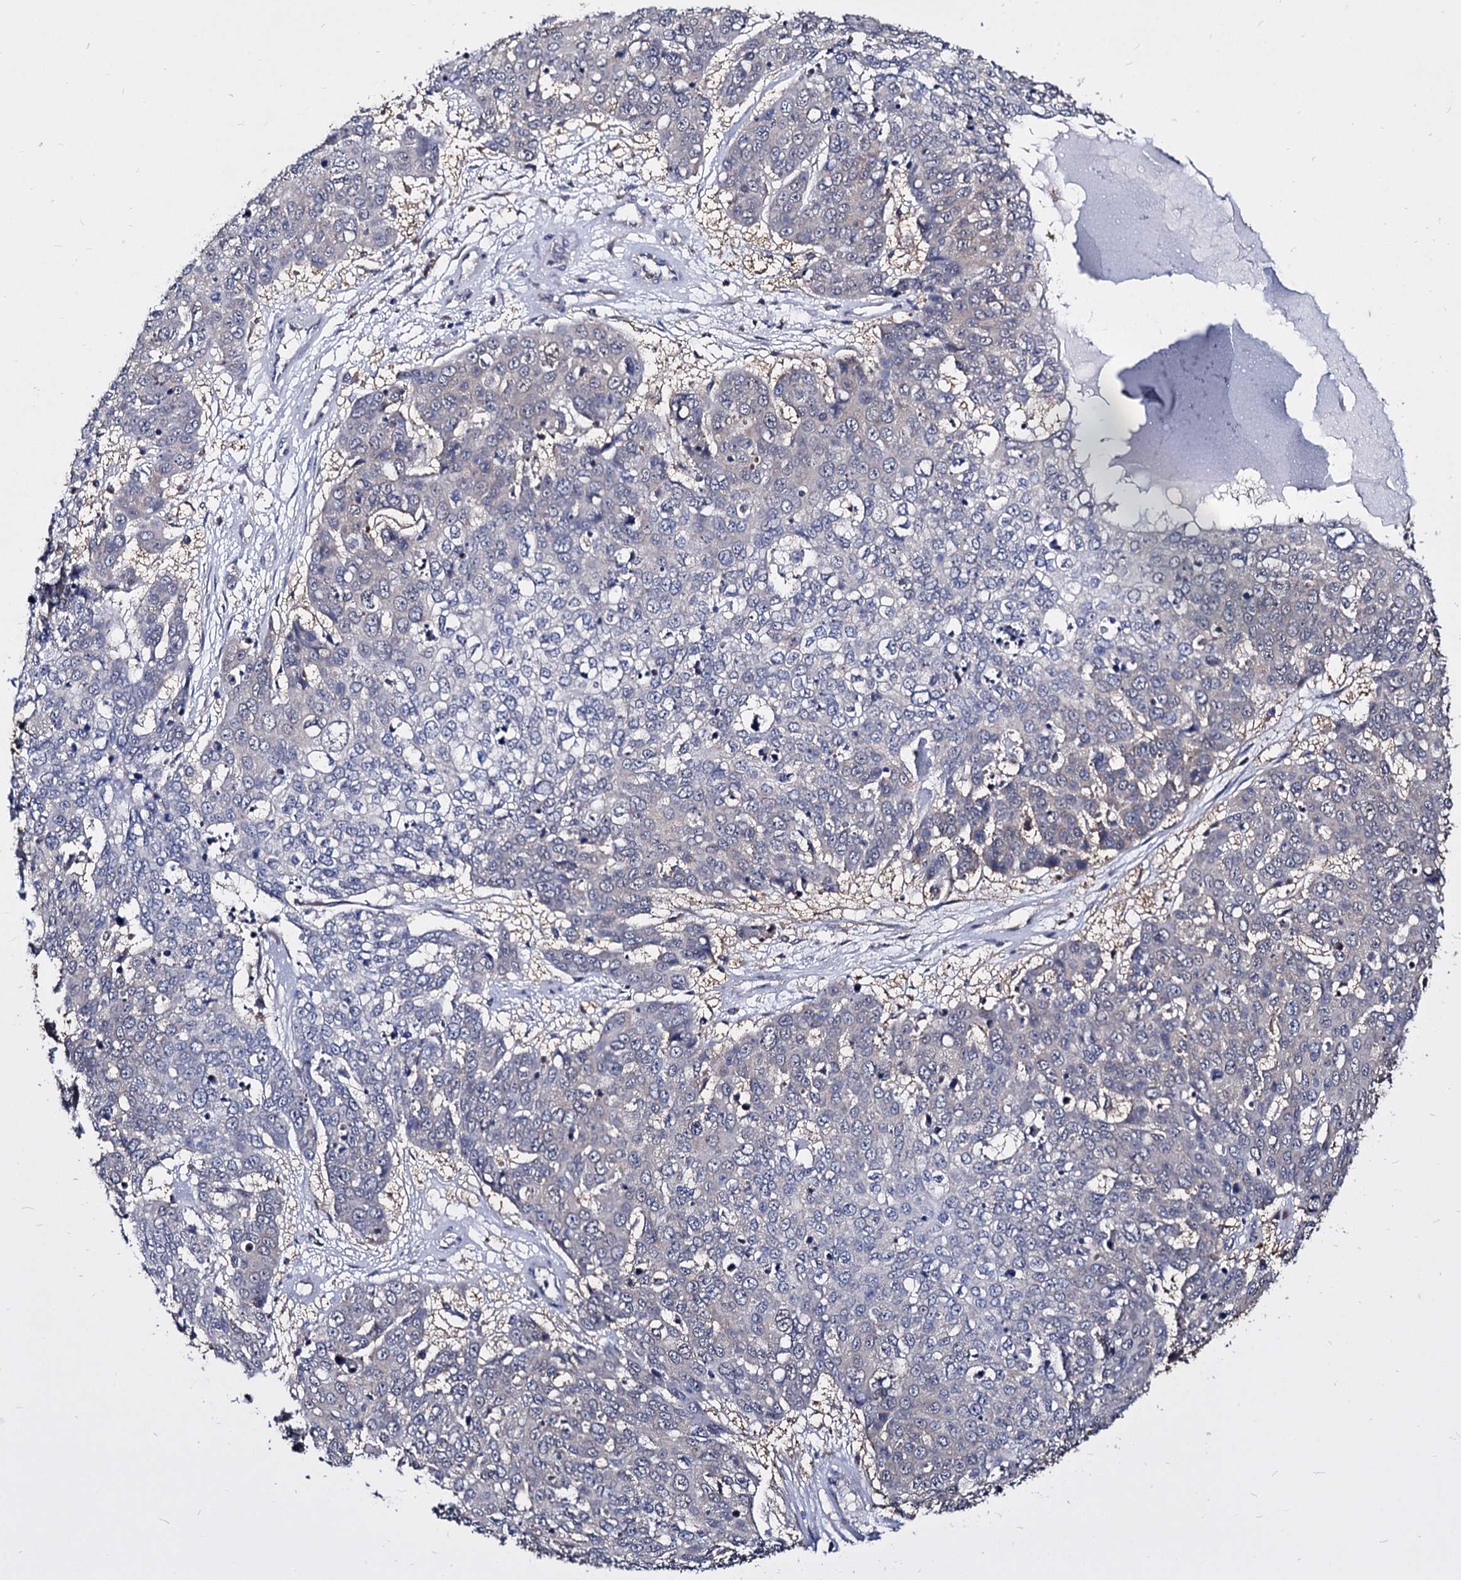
{"staining": {"intensity": "negative", "quantity": "none", "location": "none"}, "tissue": "skin cancer", "cell_type": "Tumor cells", "image_type": "cancer", "snomed": [{"axis": "morphology", "description": "Squamous cell carcinoma, NOS"}, {"axis": "topography", "description": "Skin"}], "caption": "The image shows no staining of tumor cells in skin cancer.", "gene": "NME1", "patient": {"sex": "male", "age": 71}}